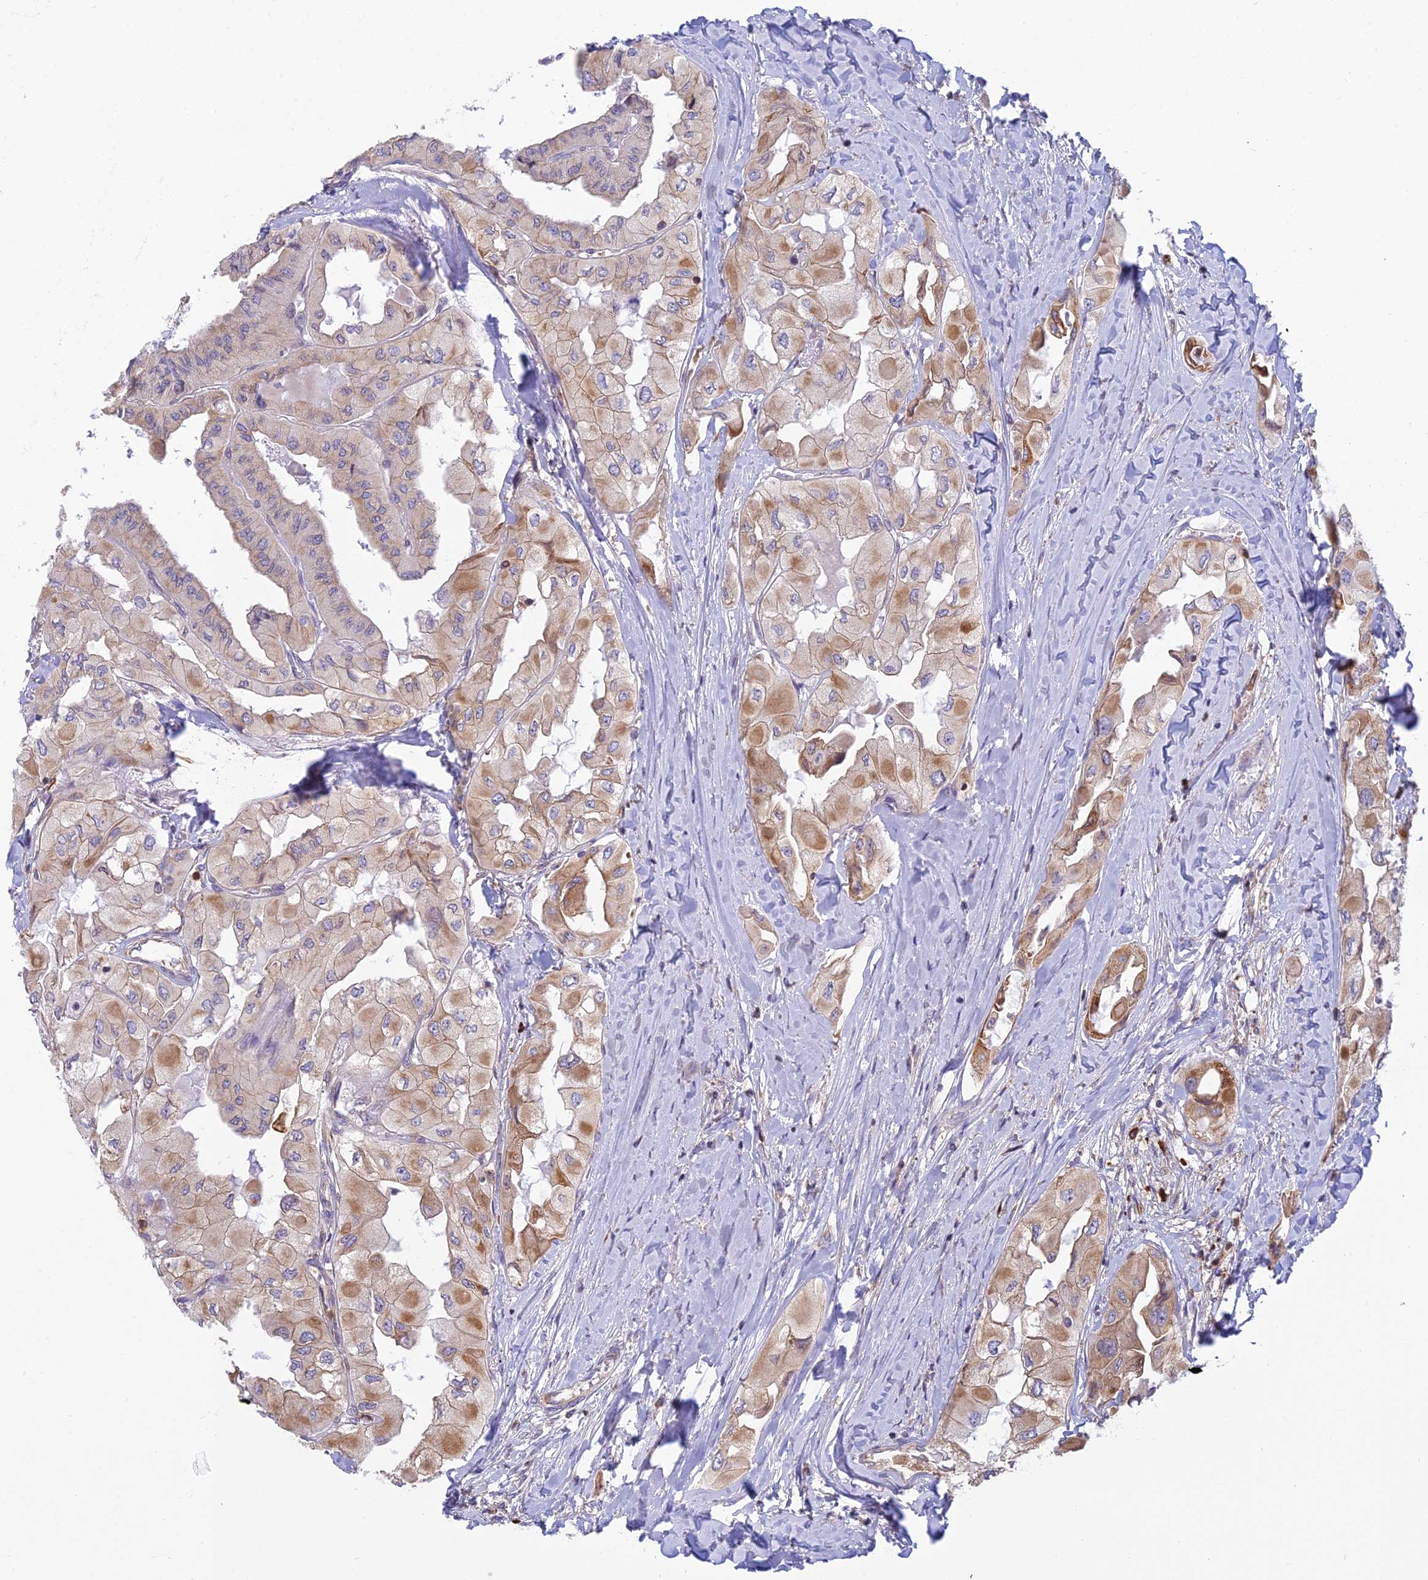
{"staining": {"intensity": "moderate", "quantity": ">75%", "location": "cytoplasmic/membranous"}, "tissue": "thyroid cancer", "cell_type": "Tumor cells", "image_type": "cancer", "snomed": [{"axis": "morphology", "description": "Normal tissue, NOS"}, {"axis": "morphology", "description": "Papillary adenocarcinoma, NOS"}, {"axis": "topography", "description": "Thyroid gland"}], "caption": "IHC image of thyroid papillary adenocarcinoma stained for a protein (brown), which demonstrates medium levels of moderate cytoplasmic/membranous positivity in approximately >75% of tumor cells.", "gene": "HM13", "patient": {"sex": "female", "age": 59}}